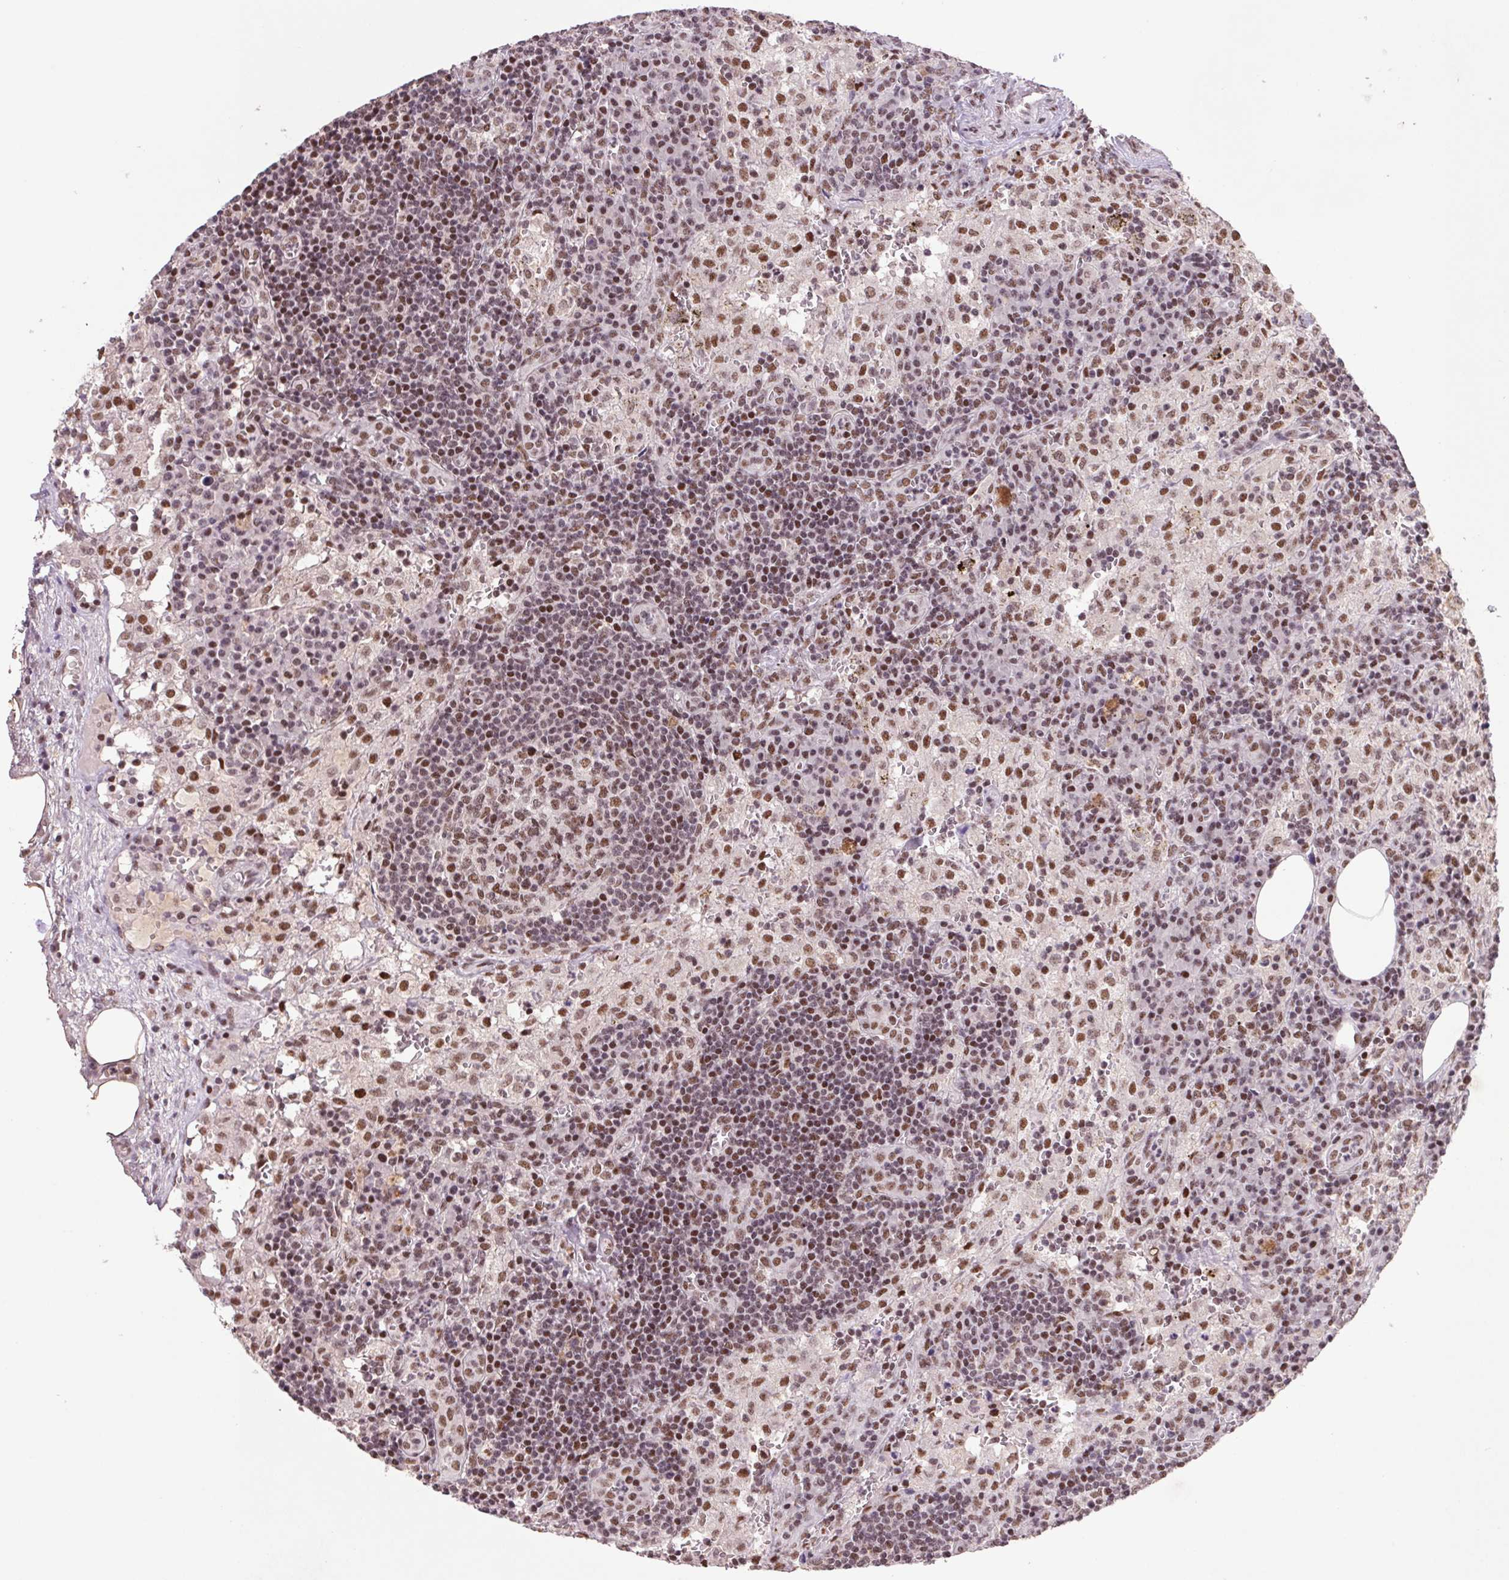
{"staining": {"intensity": "moderate", "quantity": ">75%", "location": "nuclear"}, "tissue": "lymph node", "cell_type": "Germinal center cells", "image_type": "normal", "snomed": [{"axis": "morphology", "description": "Normal tissue, NOS"}, {"axis": "topography", "description": "Lymph node"}], "caption": "Germinal center cells reveal medium levels of moderate nuclear staining in approximately >75% of cells in normal lymph node. The staining was performed using DAB (3,3'-diaminobenzidine), with brown indicating positive protein expression. Nuclei are stained blue with hematoxylin.", "gene": "LDLRAD4", "patient": {"sex": "male", "age": 62}}